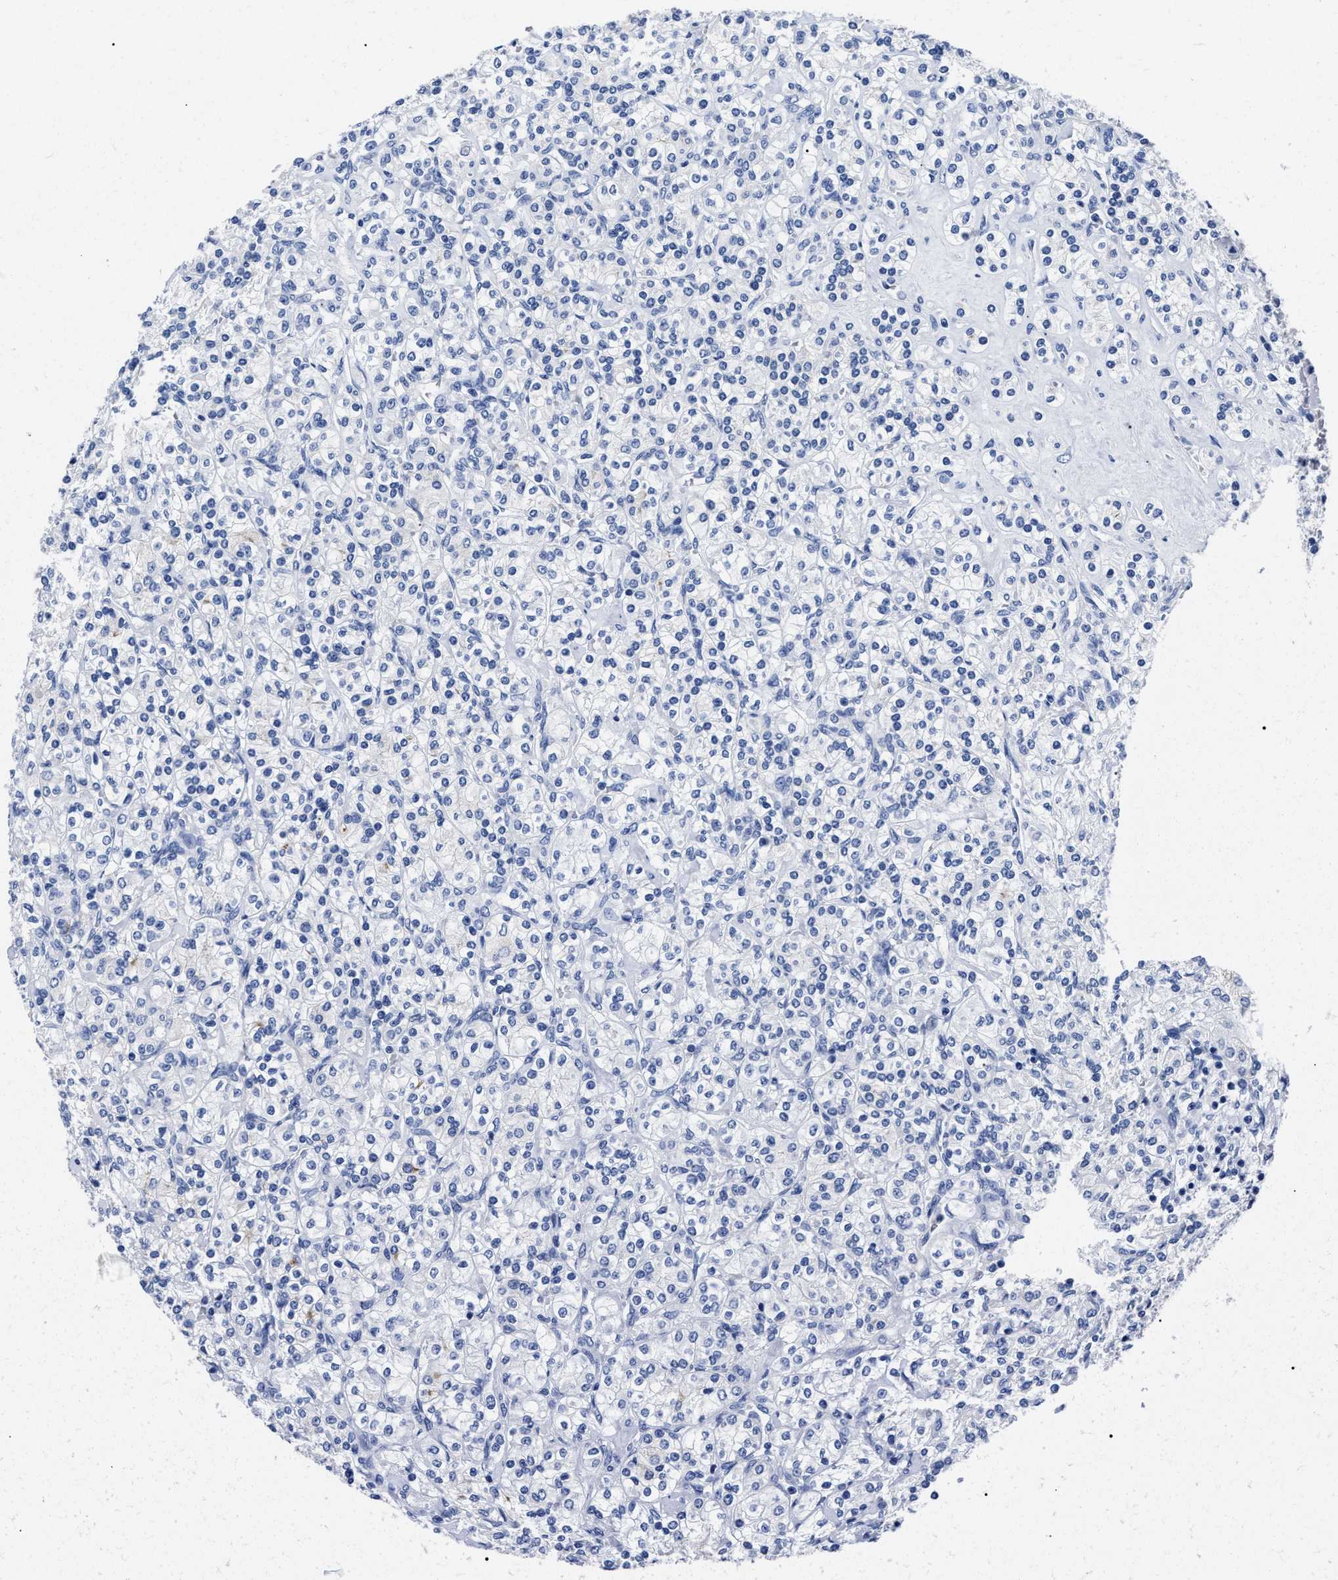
{"staining": {"intensity": "negative", "quantity": "none", "location": "none"}, "tissue": "renal cancer", "cell_type": "Tumor cells", "image_type": "cancer", "snomed": [{"axis": "morphology", "description": "Adenocarcinoma, NOS"}, {"axis": "topography", "description": "Kidney"}], "caption": "Immunohistochemistry histopathology image of neoplastic tissue: human renal cancer (adenocarcinoma) stained with DAB reveals no significant protein staining in tumor cells. (DAB immunohistochemistry (IHC) visualized using brightfield microscopy, high magnification).", "gene": "ALPG", "patient": {"sex": "male", "age": 77}}